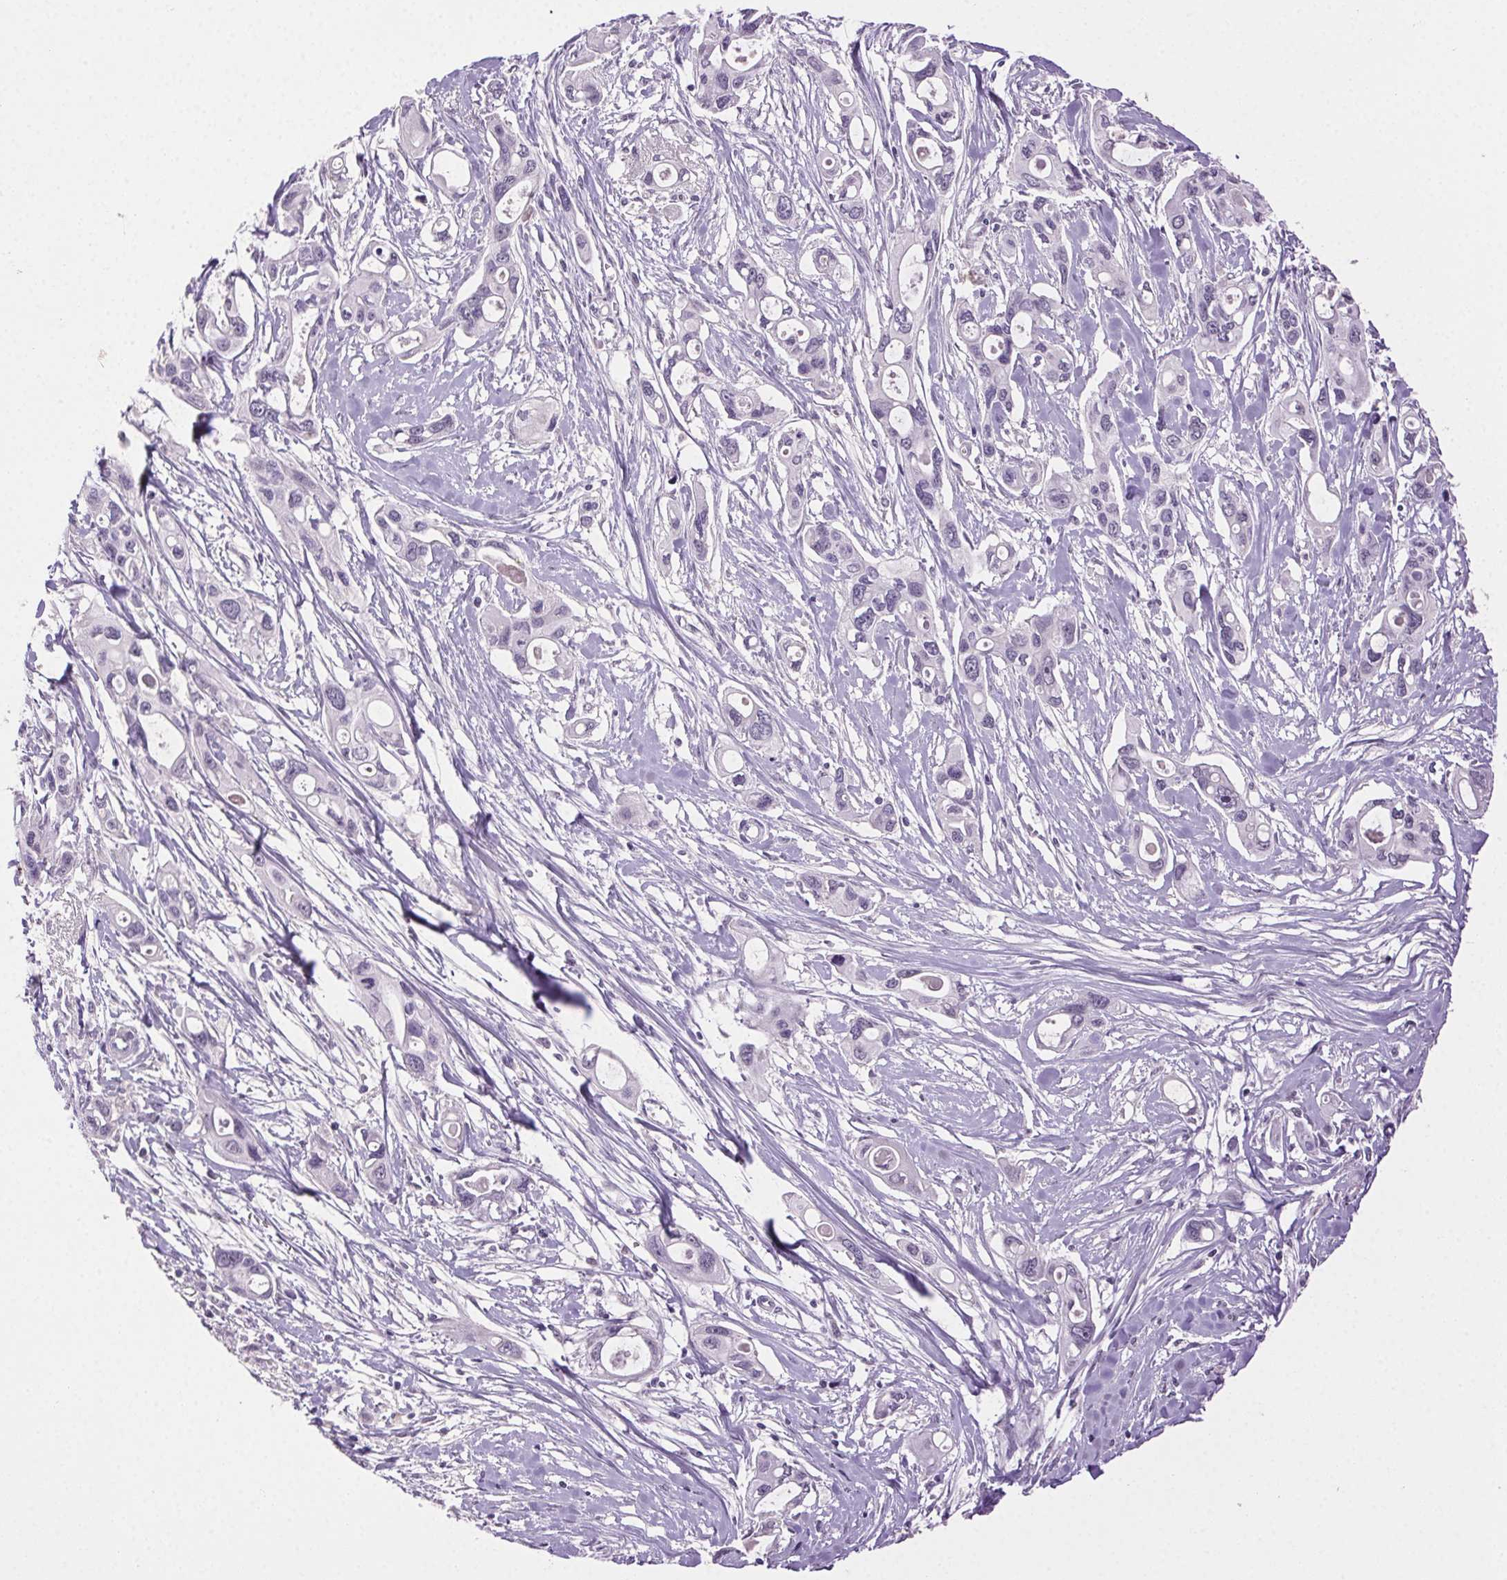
{"staining": {"intensity": "negative", "quantity": "none", "location": "none"}, "tissue": "pancreatic cancer", "cell_type": "Tumor cells", "image_type": "cancer", "snomed": [{"axis": "morphology", "description": "Adenocarcinoma, NOS"}, {"axis": "topography", "description": "Pancreas"}], "caption": "Immunohistochemistry image of human adenocarcinoma (pancreatic) stained for a protein (brown), which shows no expression in tumor cells. (IHC, brightfield microscopy, high magnification).", "gene": "CLDN10", "patient": {"sex": "male", "age": 60}}